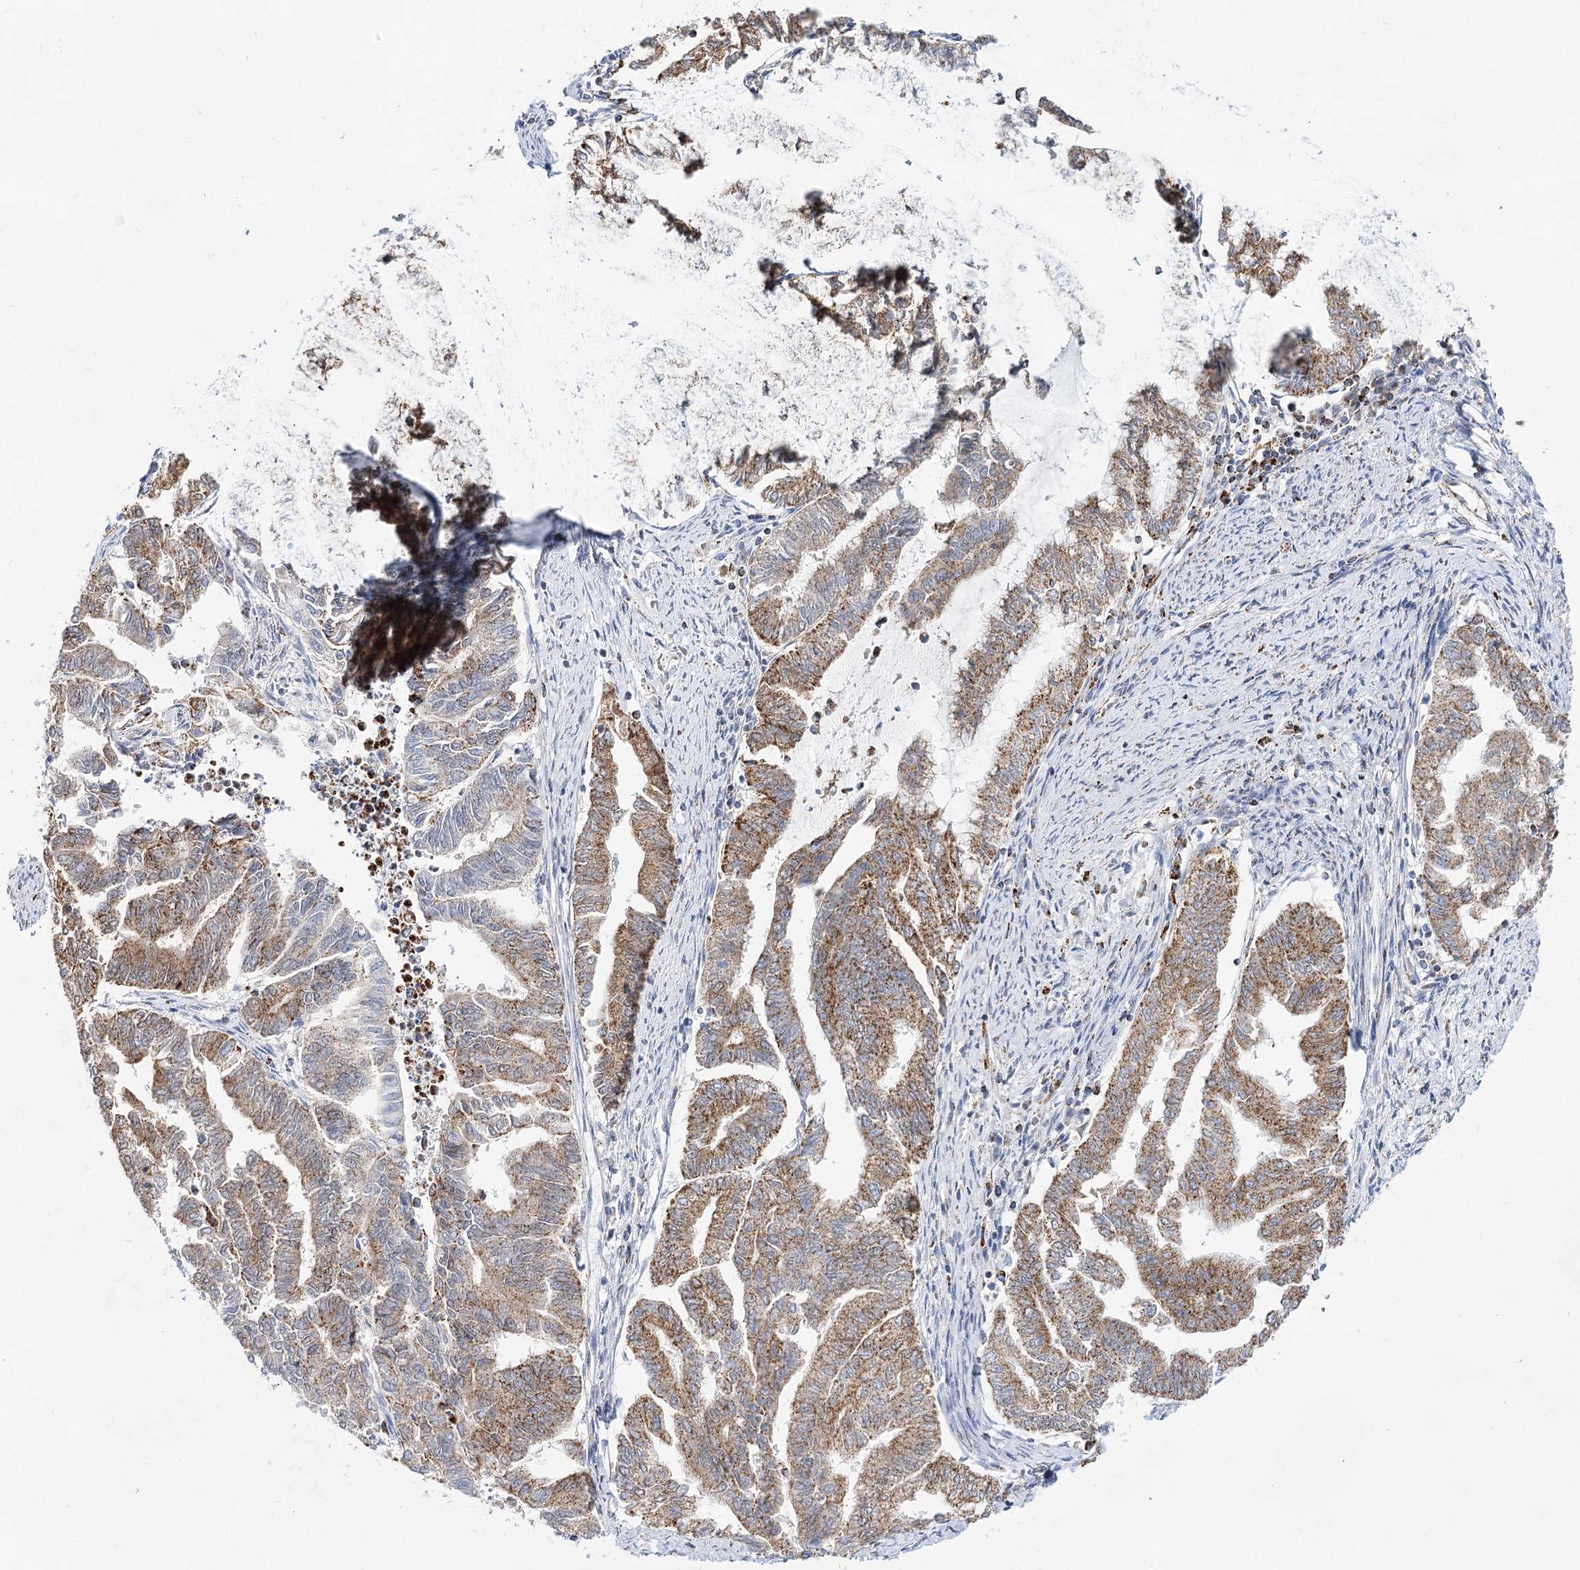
{"staining": {"intensity": "moderate", "quantity": ">75%", "location": "cytoplasmic/membranous"}, "tissue": "endometrial cancer", "cell_type": "Tumor cells", "image_type": "cancer", "snomed": [{"axis": "morphology", "description": "Adenocarcinoma, NOS"}, {"axis": "topography", "description": "Endometrium"}], "caption": "Brown immunohistochemical staining in human endometrial adenocarcinoma displays moderate cytoplasmic/membranous staining in approximately >75% of tumor cells.", "gene": "NADK2", "patient": {"sex": "female", "age": 79}}